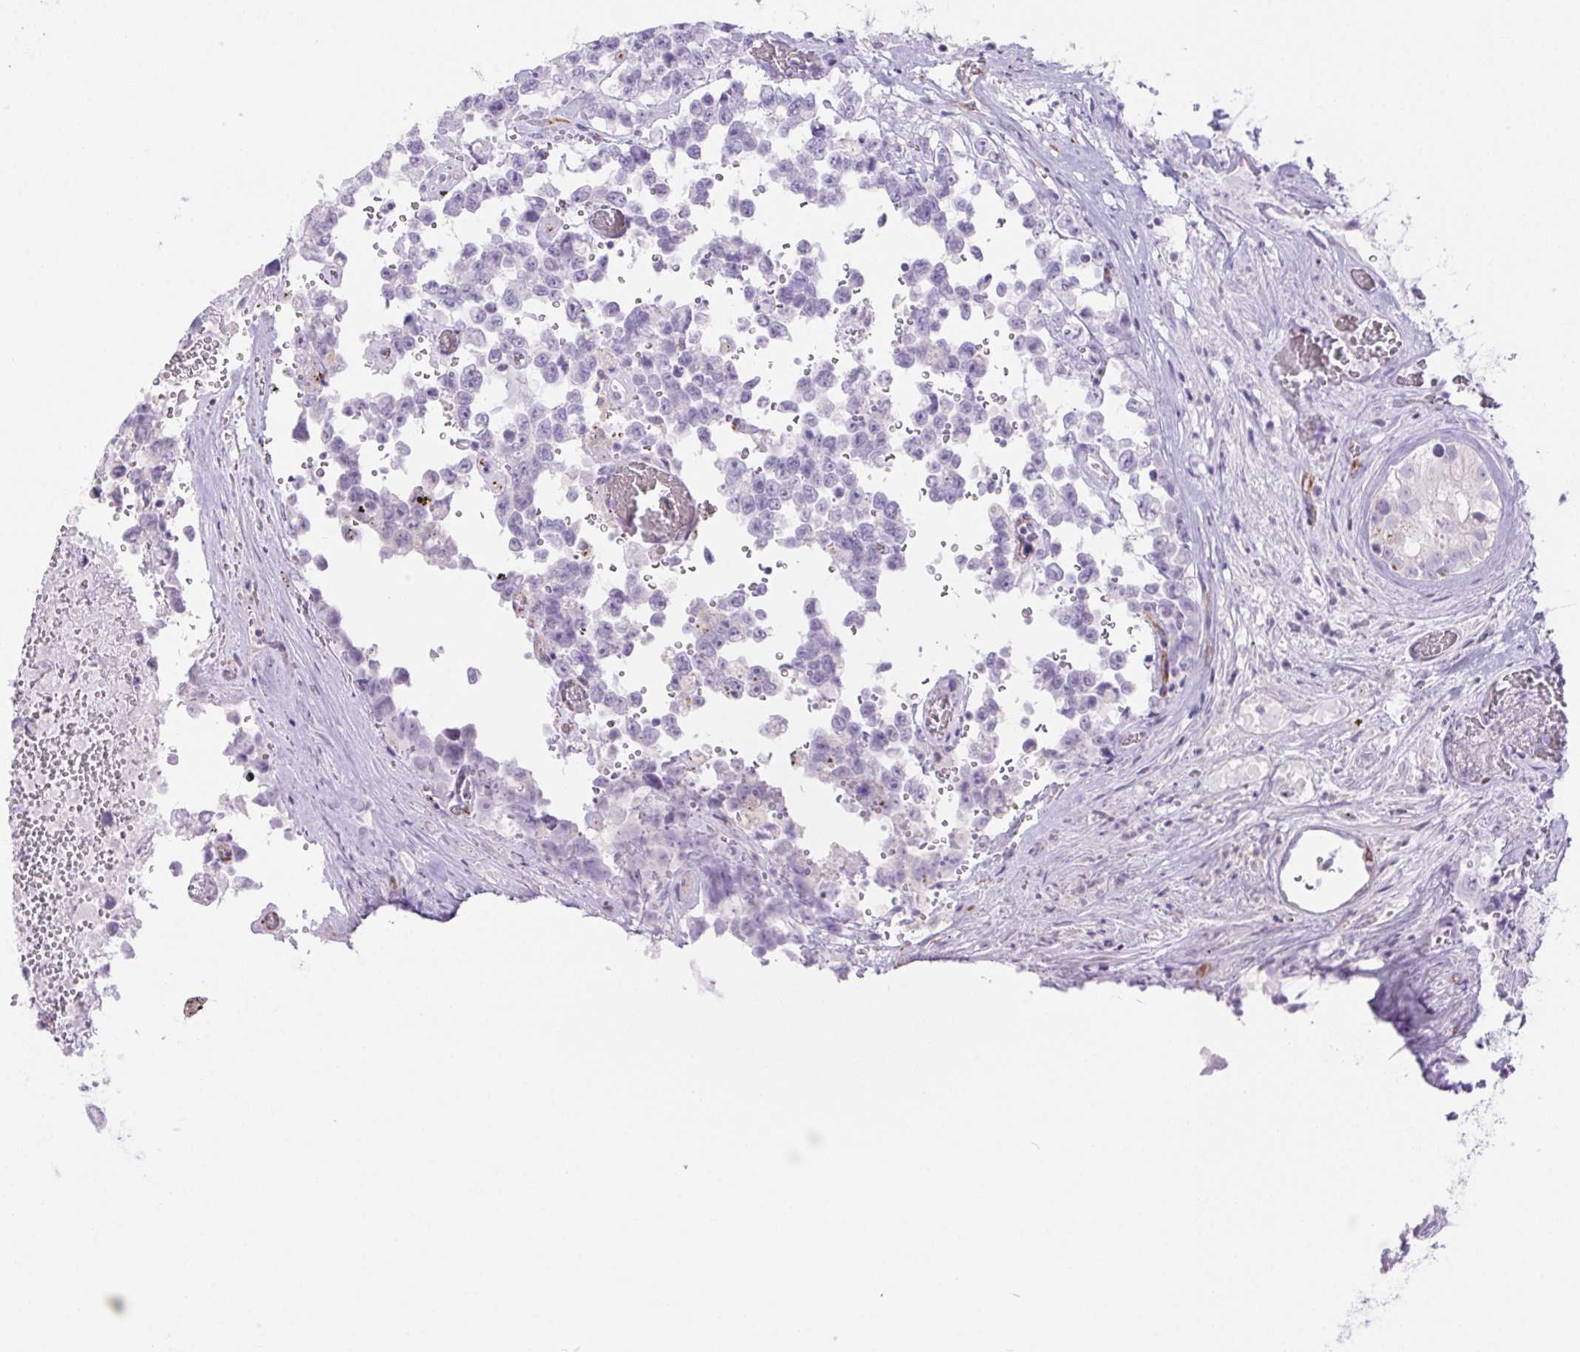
{"staining": {"intensity": "negative", "quantity": "none", "location": "none"}, "tissue": "testis cancer", "cell_type": "Tumor cells", "image_type": "cancer", "snomed": [{"axis": "morphology", "description": "Carcinoma, Embryonal, NOS"}, {"axis": "topography", "description": "Testis"}], "caption": "Protein analysis of testis cancer (embryonal carcinoma) displays no significant staining in tumor cells.", "gene": "ERP27", "patient": {"sex": "male", "age": 18}}